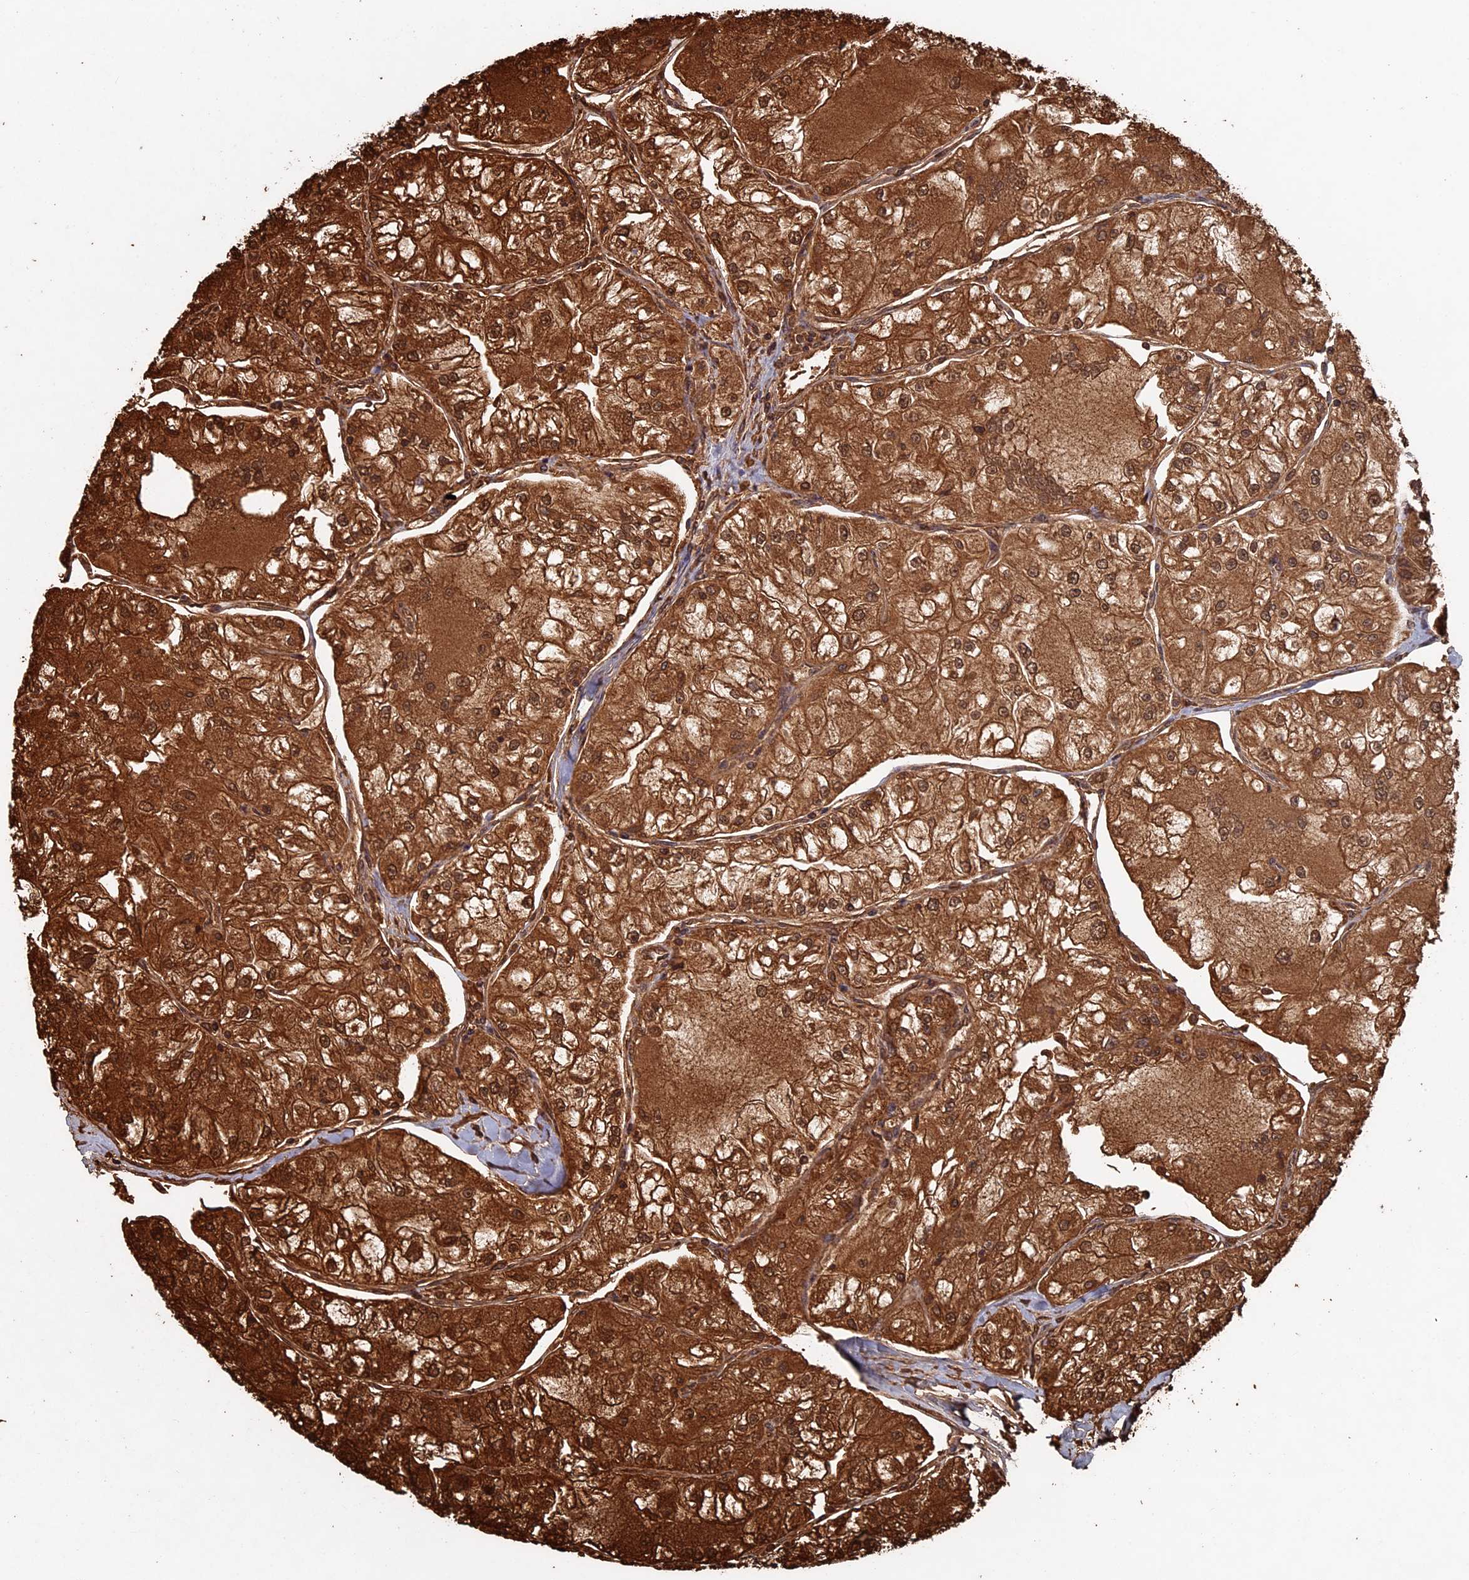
{"staining": {"intensity": "strong", "quantity": ">75%", "location": "cytoplasmic/membranous,nuclear"}, "tissue": "renal cancer", "cell_type": "Tumor cells", "image_type": "cancer", "snomed": [{"axis": "morphology", "description": "Adenocarcinoma, NOS"}, {"axis": "topography", "description": "Kidney"}], "caption": "Immunohistochemical staining of renal cancer displays high levels of strong cytoplasmic/membranous and nuclear positivity in approximately >75% of tumor cells.", "gene": "SEC24D", "patient": {"sex": "female", "age": 72}}